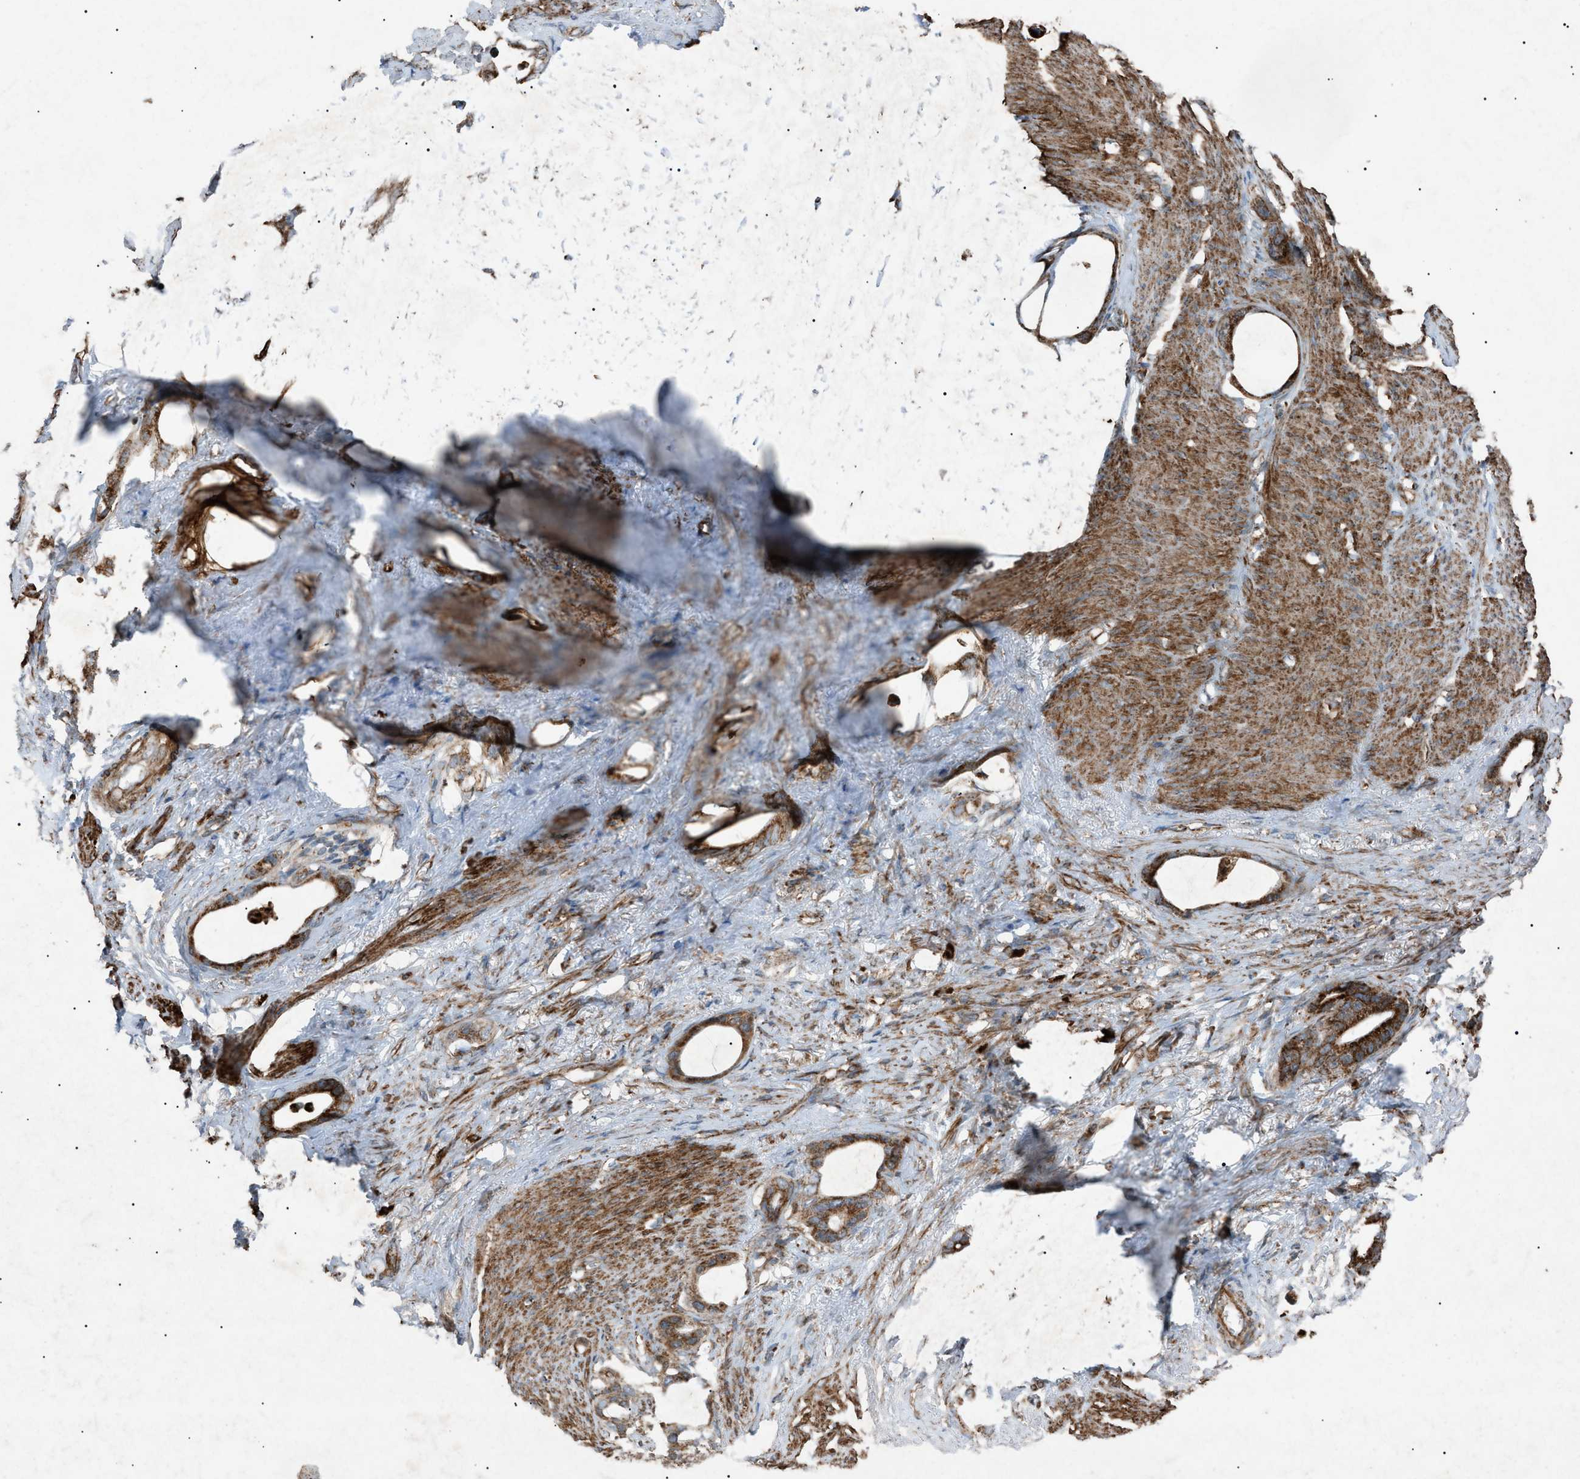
{"staining": {"intensity": "strong", "quantity": ">75%", "location": "cytoplasmic/membranous"}, "tissue": "stomach cancer", "cell_type": "Tumor cells", "image_type": "cancer", "snomed": [{"axis": "morphology", "description": "Adenocarcinoma, NOS"}, {"axis": "topography", "description": "Stomach"}], "caption": "Protein analysis of stomach cancer tissue shows strong cytoplasmic/membranous positivity in approximately >75% of tumor cells.", "gene": "C1GALT1C1", "patient": {"sex": "female", "age": 75}}